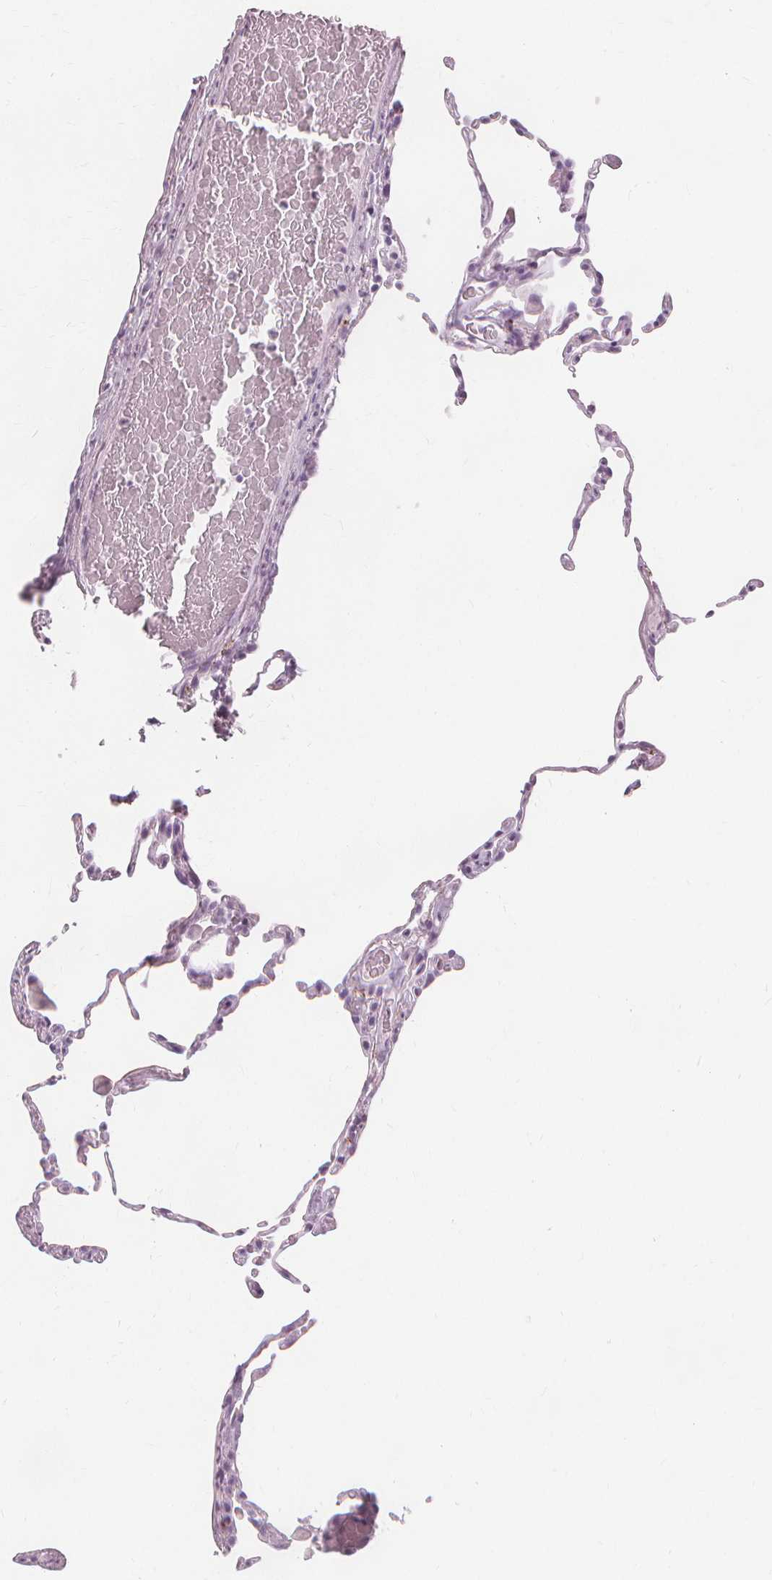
{"staining": {"intensity": "negative", "quantity": "none", "location": "none"}, "tissue": "lung", "cell_type": "Alveolar cells", "image_type": "normal", "snomed": [{"axis": "morphology", "description": "Normal tissue, NOS"}, {"axis": "topography", "description": "Lung"}], "caption": "Micrograph shows no protein expression in alveolar cells of normal lung. (Stains: DAB (3,3'-diaminobenzidine) immunohistochemistry with hematoxylin counter stain, Microscopy: brightfield microscopy at high magnification).", "gene": "TFF1", "patient": {"sex": "female", "age": 57}}